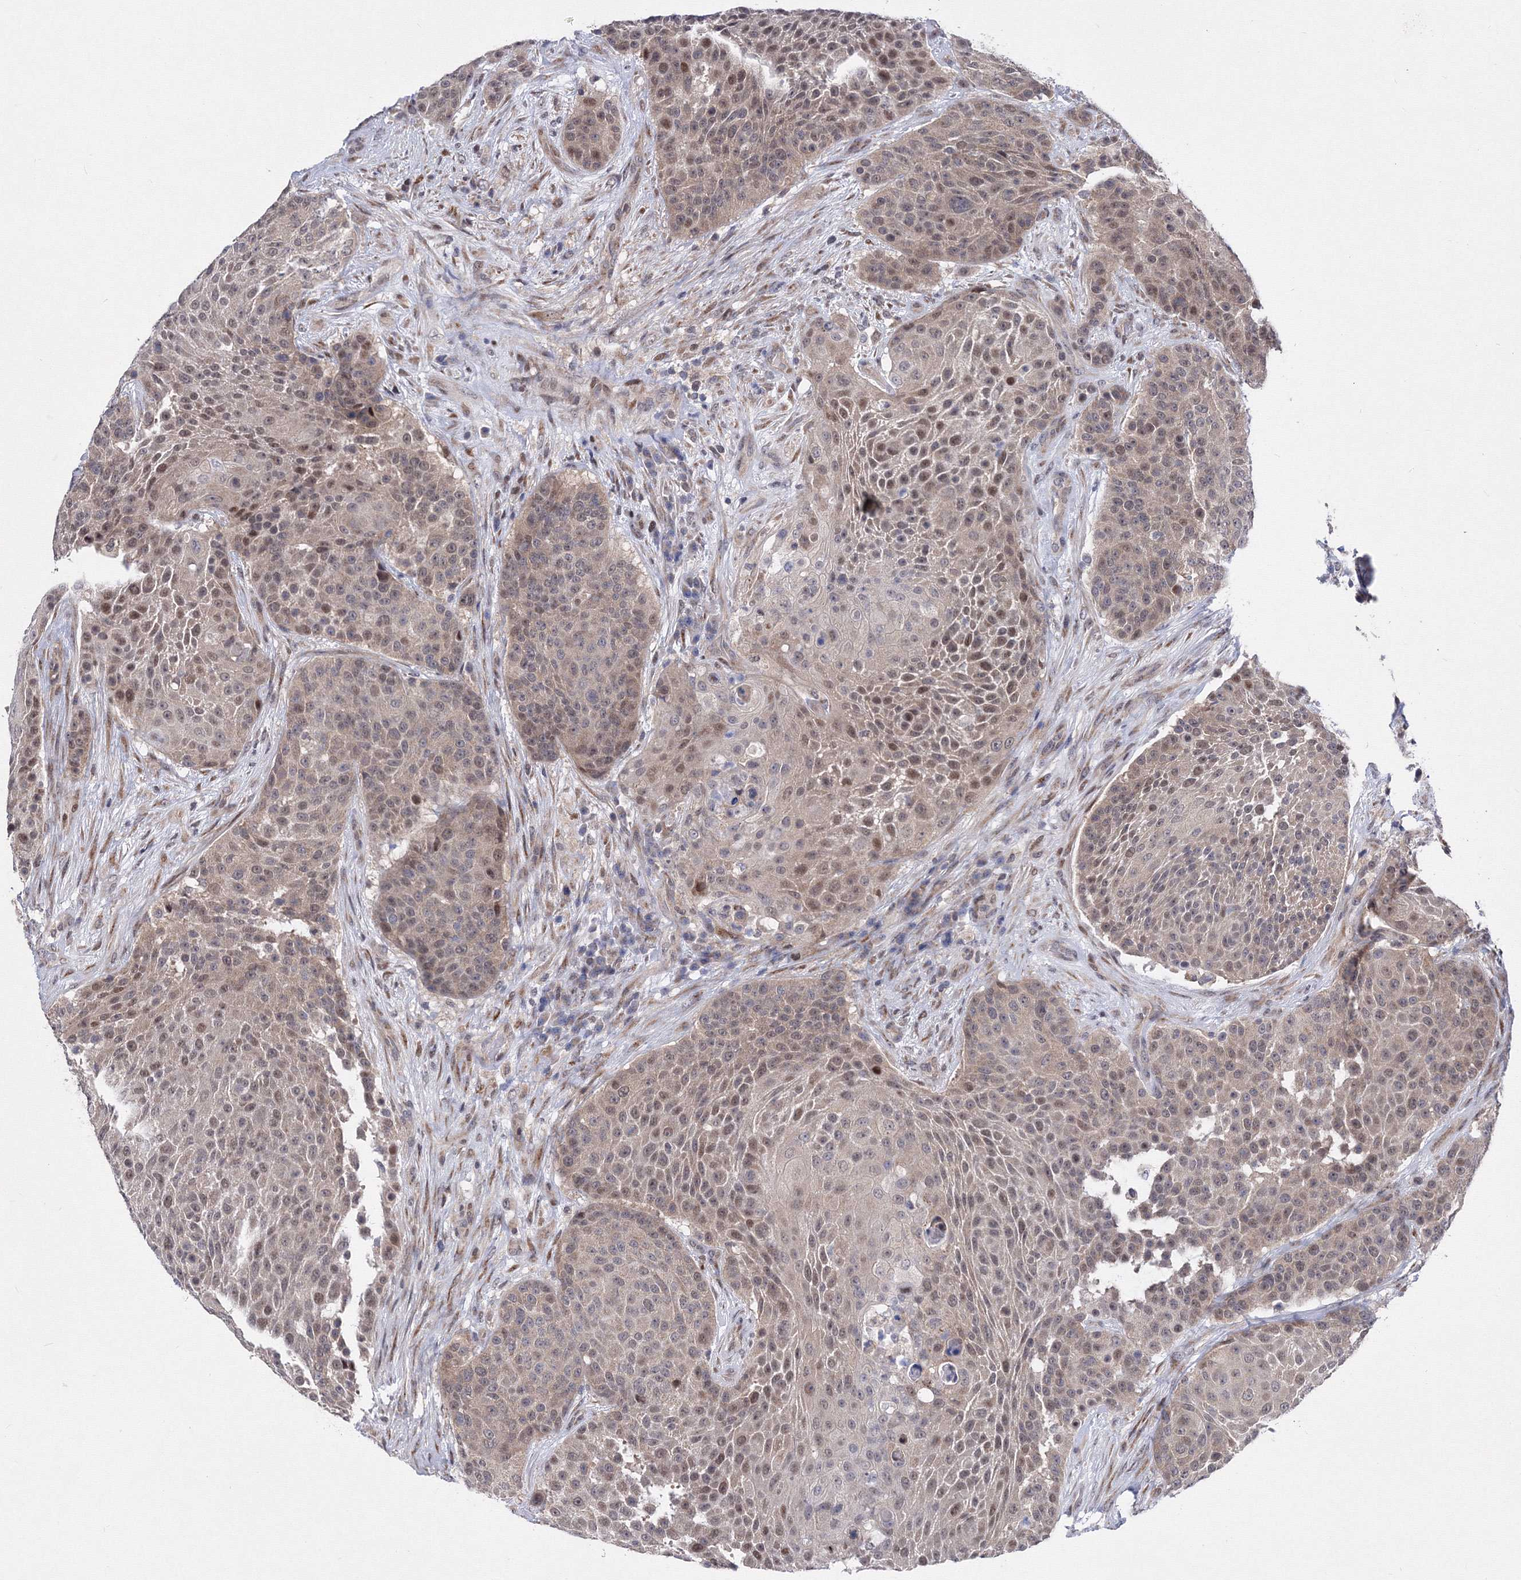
{"staining": {"intensity": "weak", "quantity": ">75%", "location": "cytoplasmic/membranous,nuclear"}, "tissue": "urothelial cancer", "cell_type": "Tumor cells", "image_type": "cancer", "snomed": [{"axis": "morphology", "description": "Urothelial carcinoma, High grade"}, {"axis": "topography", "description": "Urinary bladder"}], "caption": "Tumor cells exhibit low levels of weak cytoplasmic/membranous and nuclear expression in about >75% of cells in human high-grade urothelial carcinoma. Using DAB (brown) and hematoxylin (blue) stains, captured at high magnification using brightfield microscopy.", "gene": "GPN1", "patient": {"sex": "female", "age": 63}}